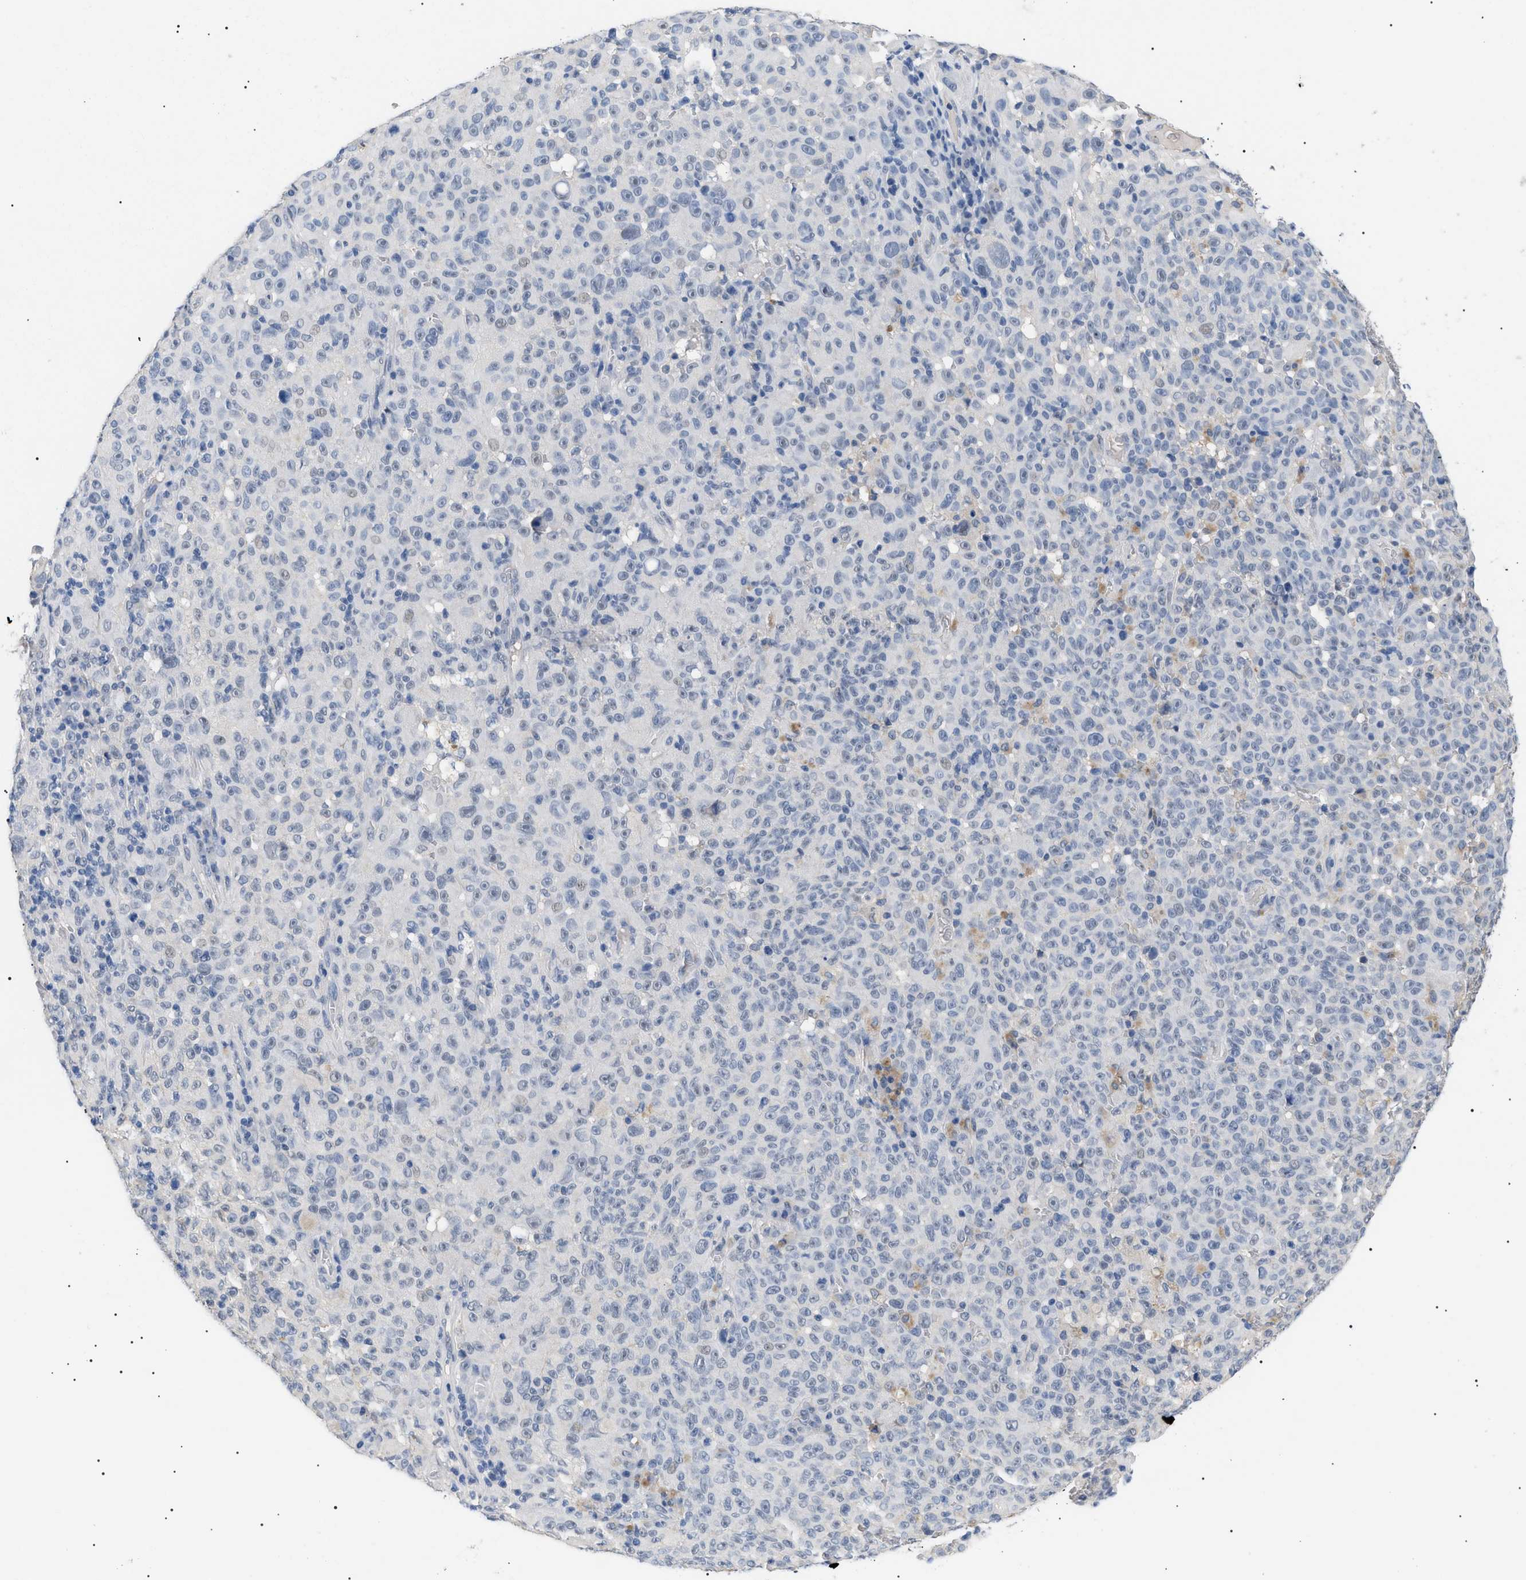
{"staining": {"intensity": "negative", "quantity": "none", "location": "none"}, "tissue": "melanoma", "cell_type": "Tumor cells", "image_type": "cancer", "snomed": [{"axis": "morphology", "description": "Malignant melanoma, NOS"}, {"axis": "topography", "description": "Skin"}], "caption": "Tumor cells are negative for protein expression in human melanoma.", "gene": "PRRT2", "patient": {"sex": "female", "age": 82}}